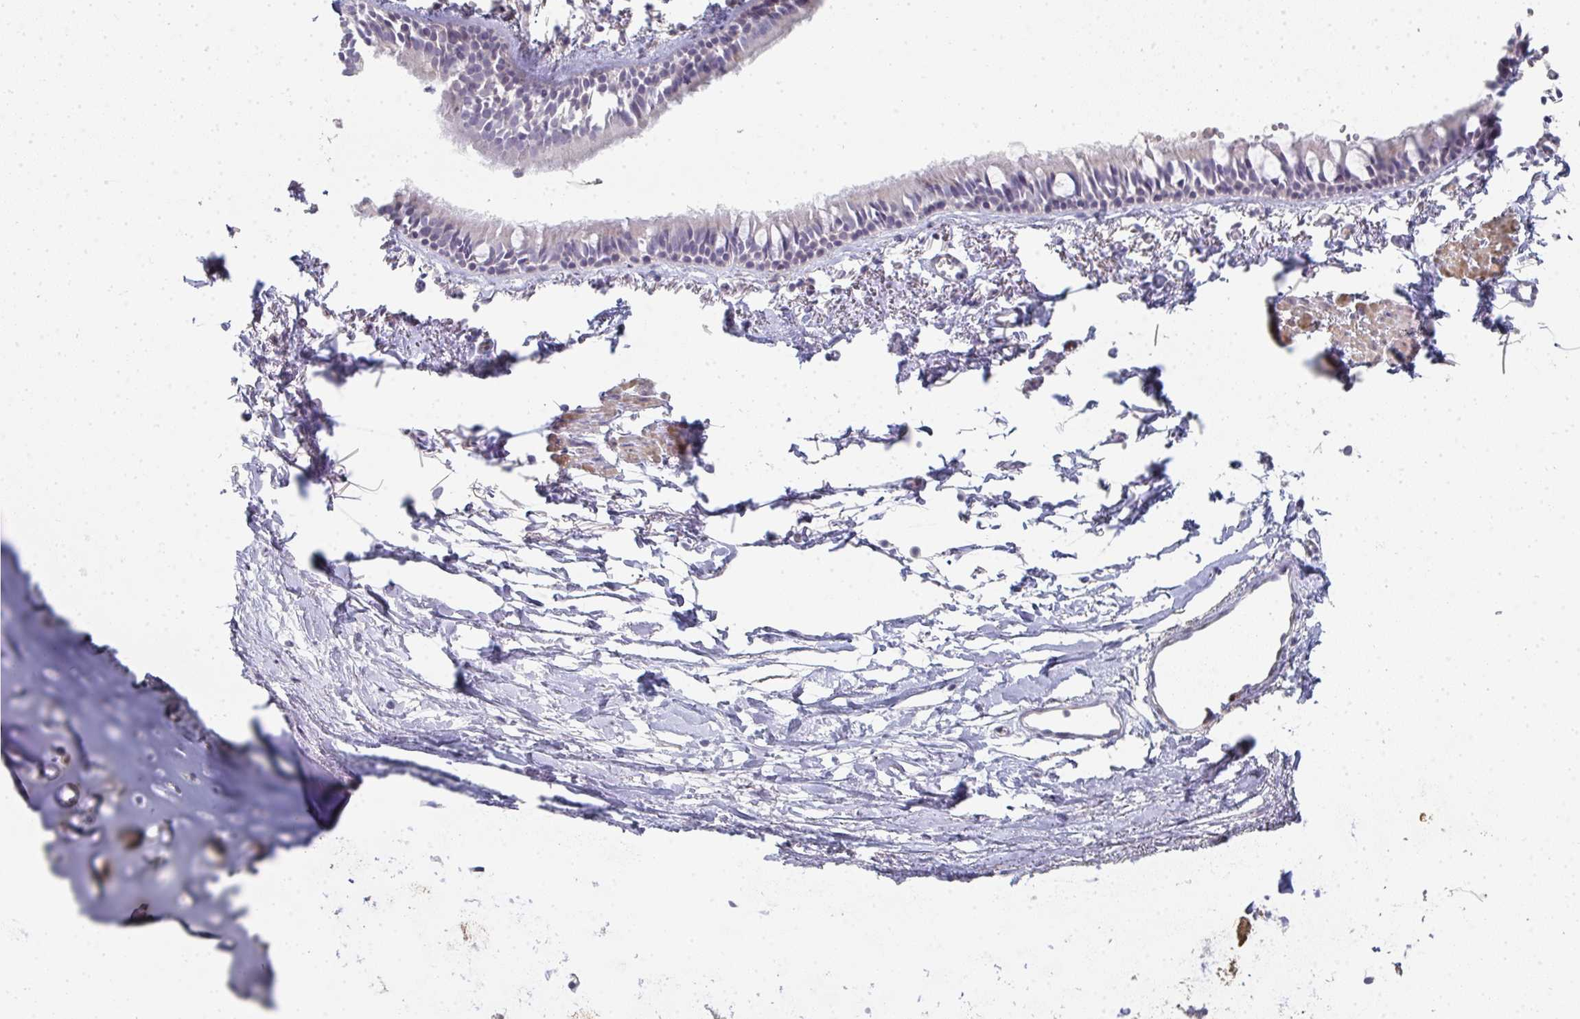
{"staining": {"intensity": "negative", "quantity": "none", "location": "none"}, "tissue": "bronchus", "cell_type": "Respiratory epithelial cells", "image_type": "normal", "snomed": [{"axis": "morphology", "description": "Normal tissue, NOS"}, {"axis": "topography", "description": "Cartilage tissue"}, {"axis": "topography", "description": "Bronchus"}, {"axis": "topography", "description": "Peripheral nerve tissue"}], "caption": "The micrograph shows no staining of respiratory epithelial cells in unremarkable bronchus. The staining was performed using DAB to visualize the protein expression in brown, while the nuclei were stained in blue with hematoxylin (Magnification: 20x).", "gene": "A1CF", "patient": {"sex": "female", "age": 59}}